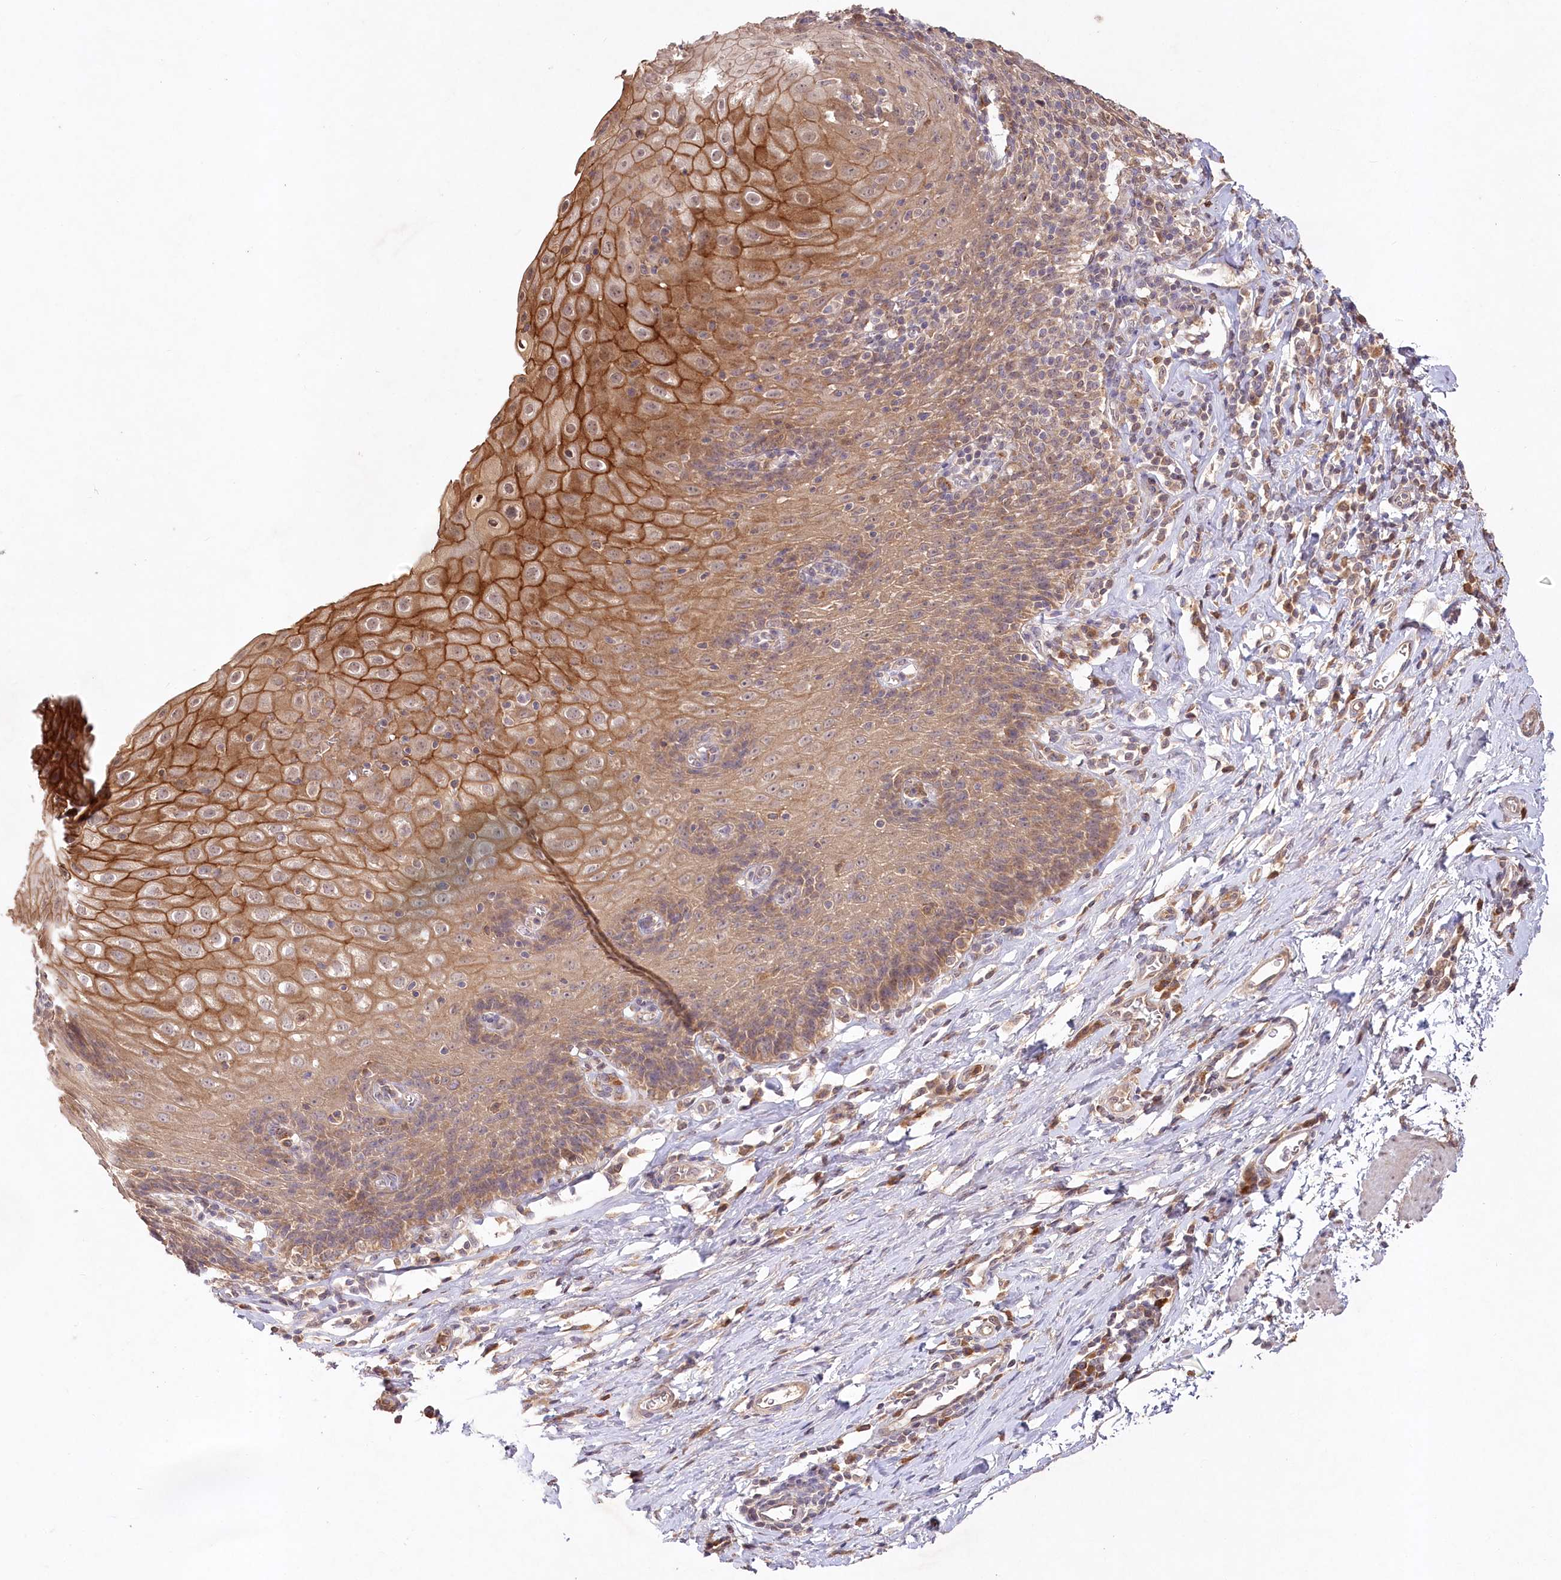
{"staining": {"intensity": "moderate", "quantity": ">75%", "location": "cytoplasmic/membranous"}, "tissue": "esophagus", "cell_type": "Squamous epithelial cells", "image_type": "normal", "snomed": [{"axis": "morphology", "description": "Normal tissue, NOS"}, {"axis": "topography", "description": "Esophagus"}], "caption": "Protein expression analysis of normal esophagus displays moderate cytoplasmic/membranous staining in about >75% of squamous epithelial cells.", "gene": "IRAK1BP1", "patient": {"sex": "female", "age": 61}}